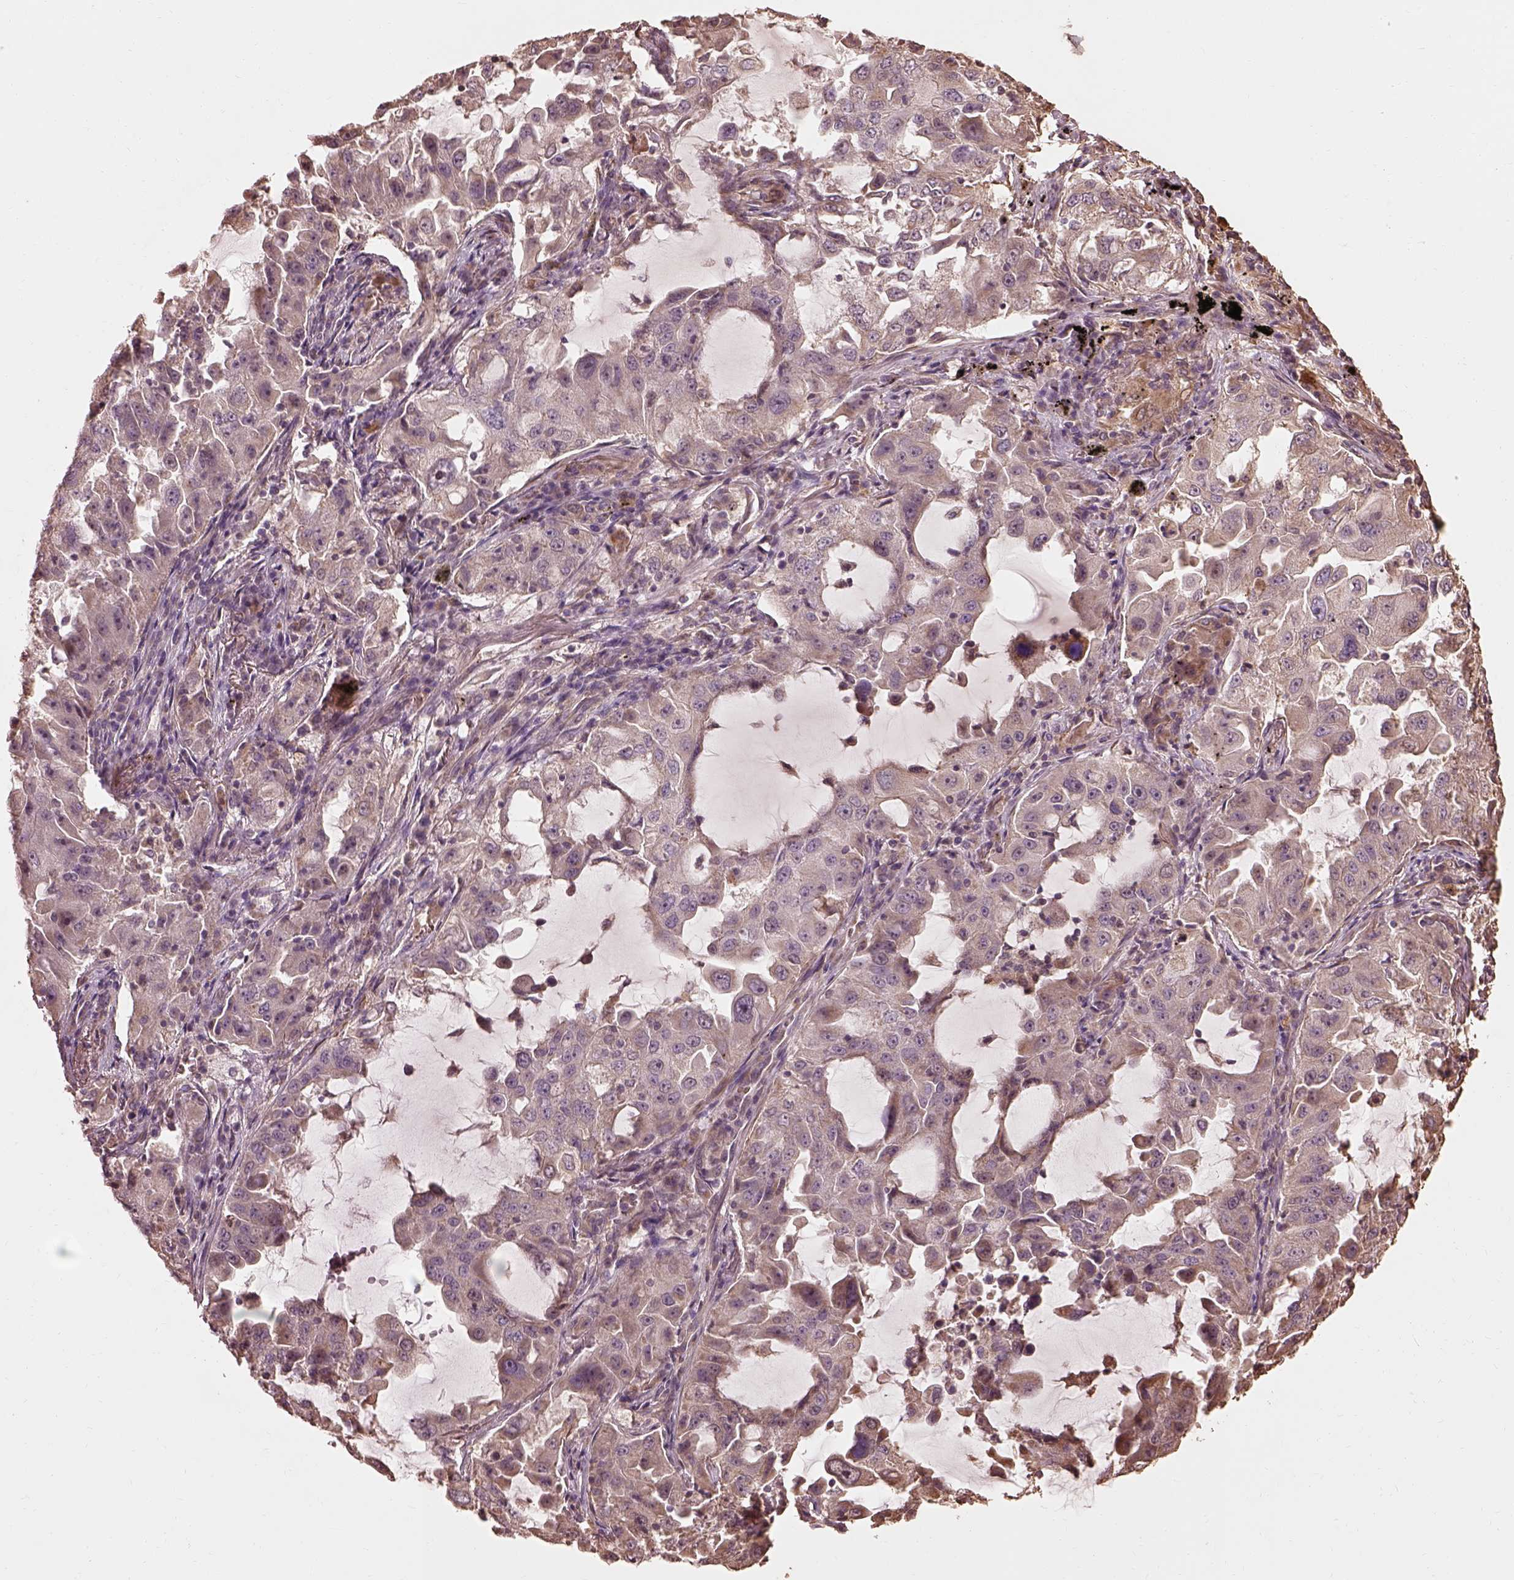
{"staining": {"intensity": "weak", "quantity": "25%-75%", "location": "cytoplasmic/membranous"}, "tissue": "lung cancer", "cell_type": "Tumor cells", "image_type": "cancer", "snomed": [{"axis": "morphology", "description": "Adenocarcinoma, NOS"}, {"axis": "topography", "description": "Lung"}], "caption": "Immunohistochemistry staining of adenocarcinoma (lung), which demonstrates low levels of weak cytoplasmic/membranous expression in approximately 25%-75% of tumor cells indicating weak cytoplasmic/membranous protein positivity. The staining was performed using DAB (3,3'-diaminobenzidine) (brown) for protein detection and nuclei were counterstained in hematoxylin (blue).", "gene": "METTL4", "patient": {"sex": "female", "age": 61}}